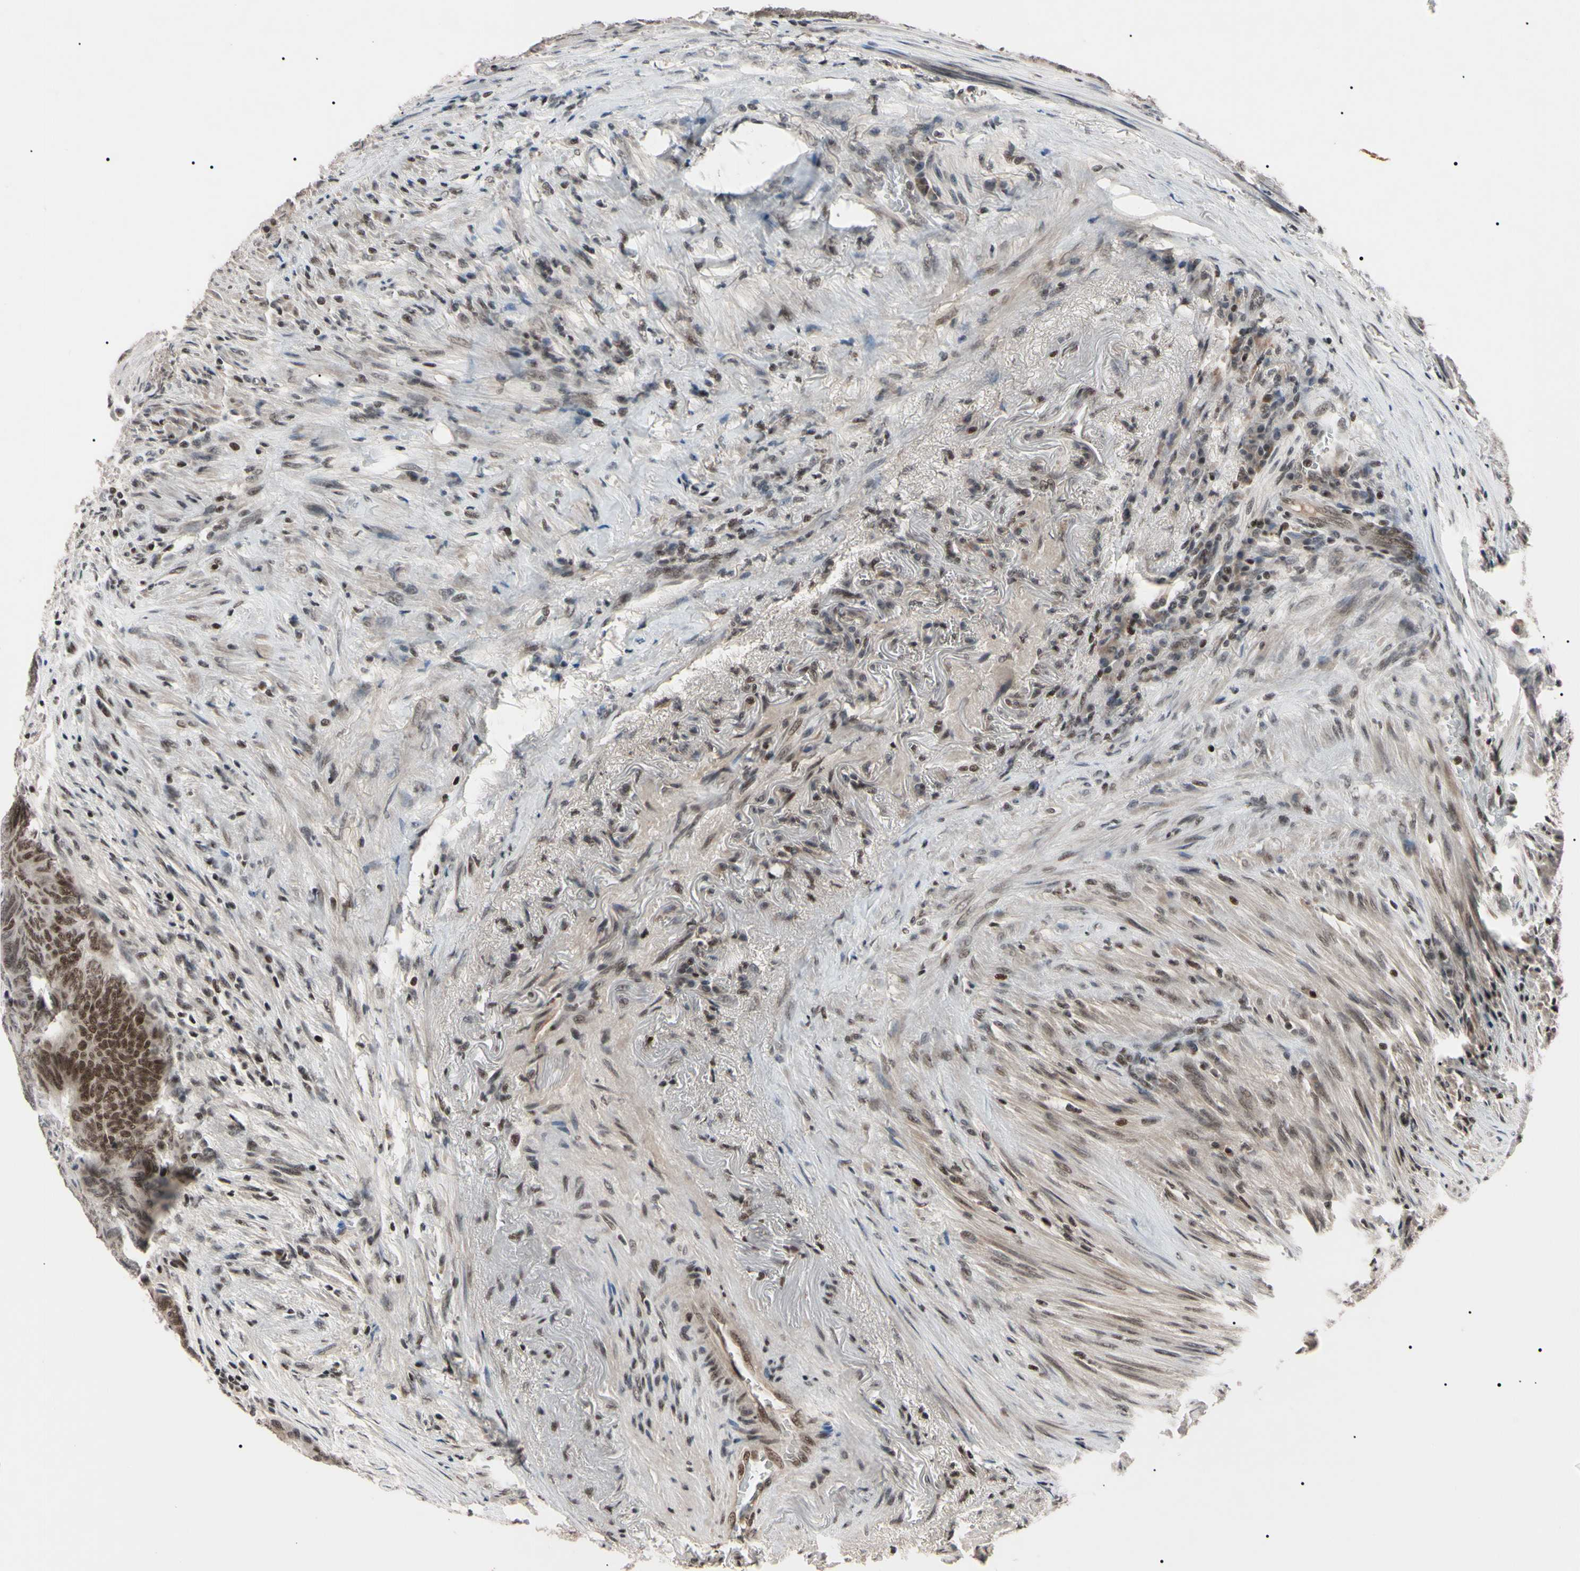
{"staining": {"intensity": "moderate", "quantity": "<25%", "location": "nuclear"}, "tissue": "colorectal cancer", "cell_type": "Tumor cells", "image_type": "cancer", "snomed": [{"axis": "morphology", "description": "Normal tissue, NOS"}, {"axis": "morphology", "description": "Adenocarcinoma, NOS"}, {"axis": "topography", "description": "Rectum"}, {"axis": "topography", "description": "Peripheral nerve tissue"}], "caption": "Protein staining by immunohistochemistry reveals moderate nuclear expression in about <25% of tumor cells in colorectal adenocarcinoma. Ihc stains the protein in brown and the nuclei are stained blue.", "gene": "YY1", "patient": {"sex": "male", "age": 92}}